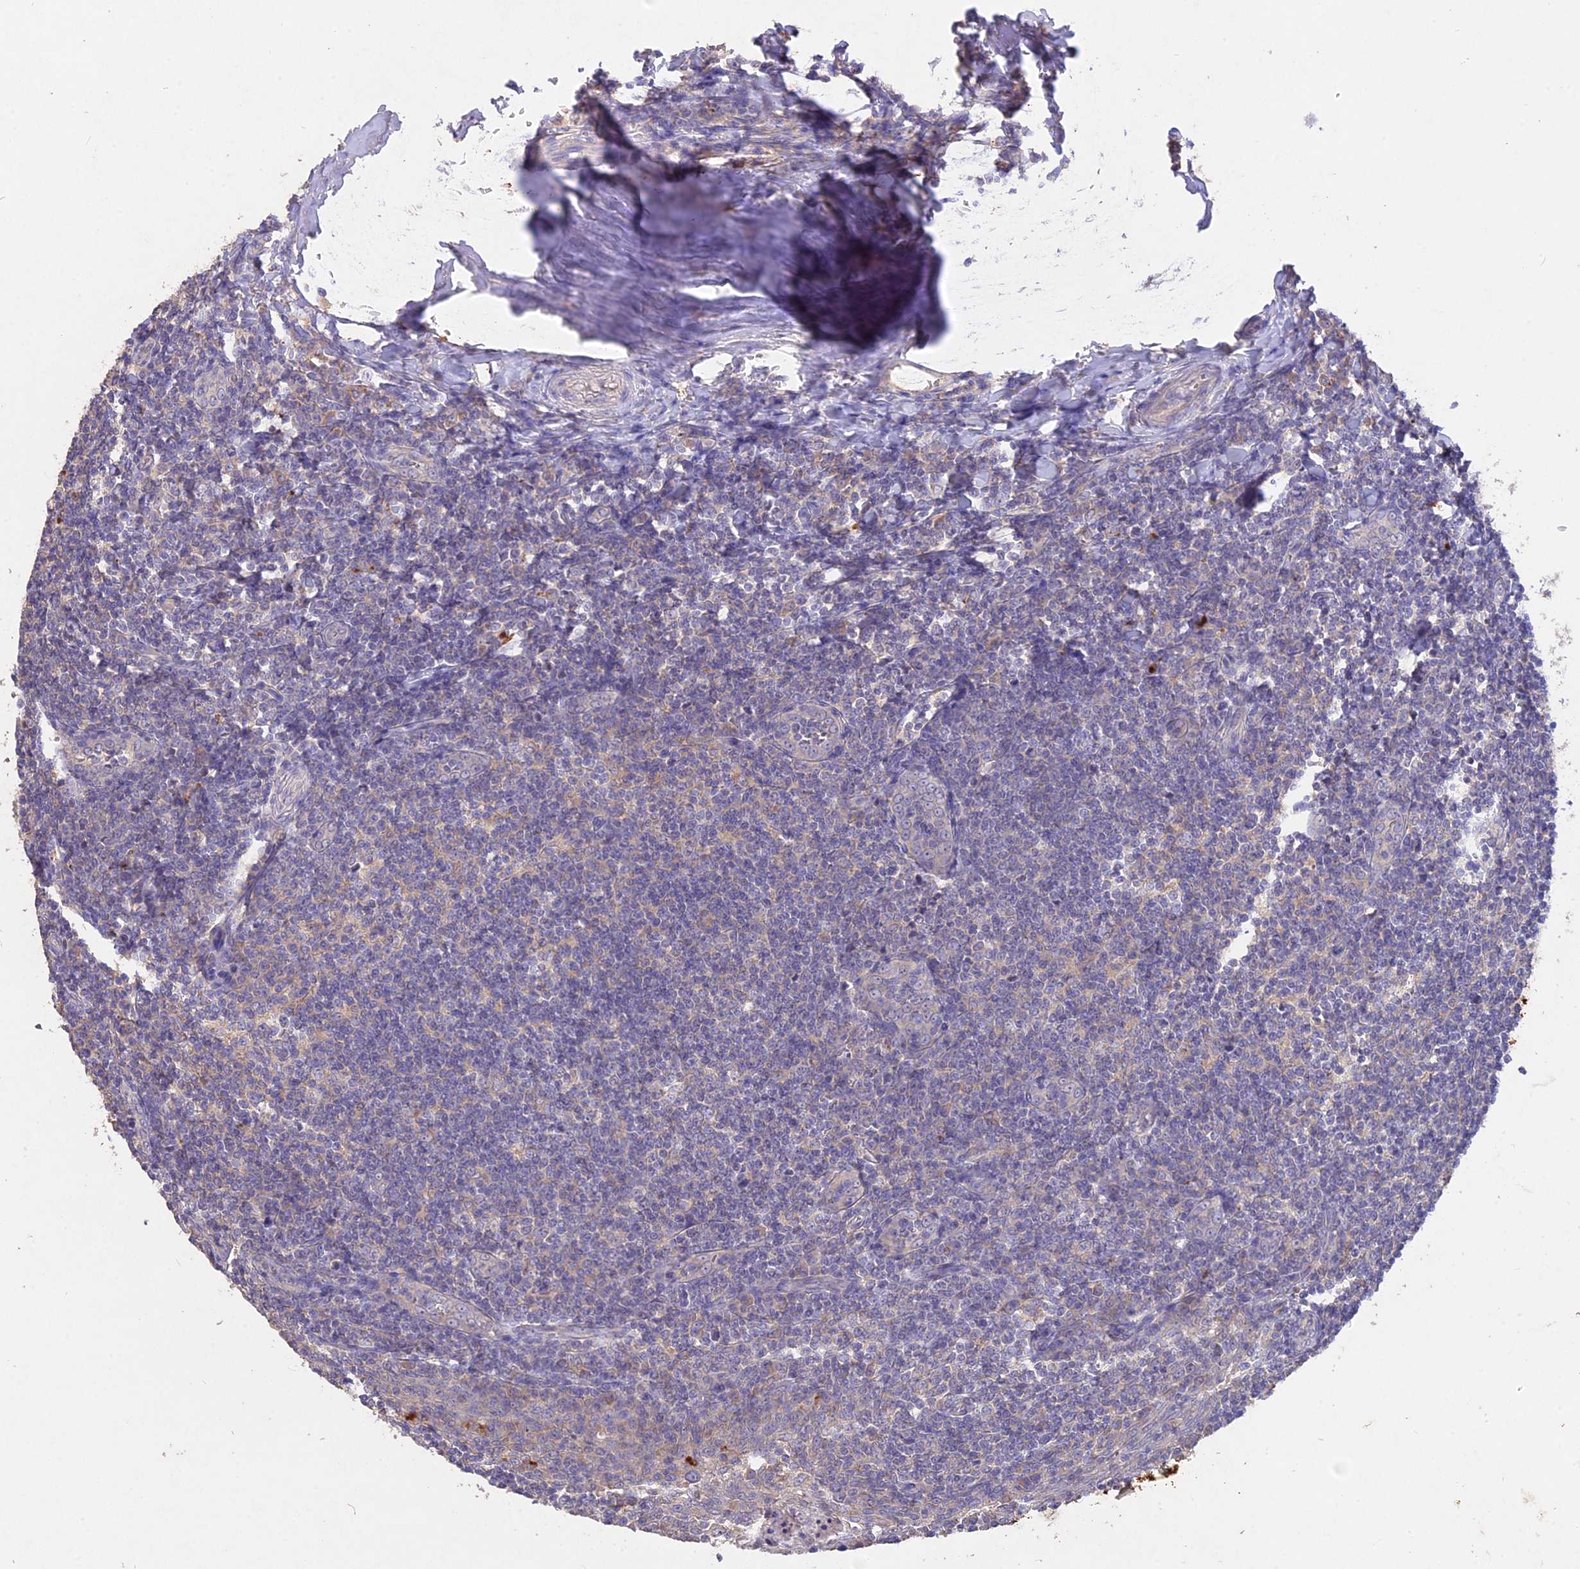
{"staining": {"intensity": "negative", "quantity": "none", "location": "none"}, "tissue": "tonsil", "cell_type": "Germinal center cells", "image_type": "normal", "snomed": [{"axis": "morphology", "description": "Normal tissue, NOS"}, {"axis": "topography", "description": "Tonsil"}], "caption": "The photomicrograph reveals no significant positivity in germinal center cells of tonsil.", "gene": "SLC26A4", "patient": {"sex": "male", "age": 27}}